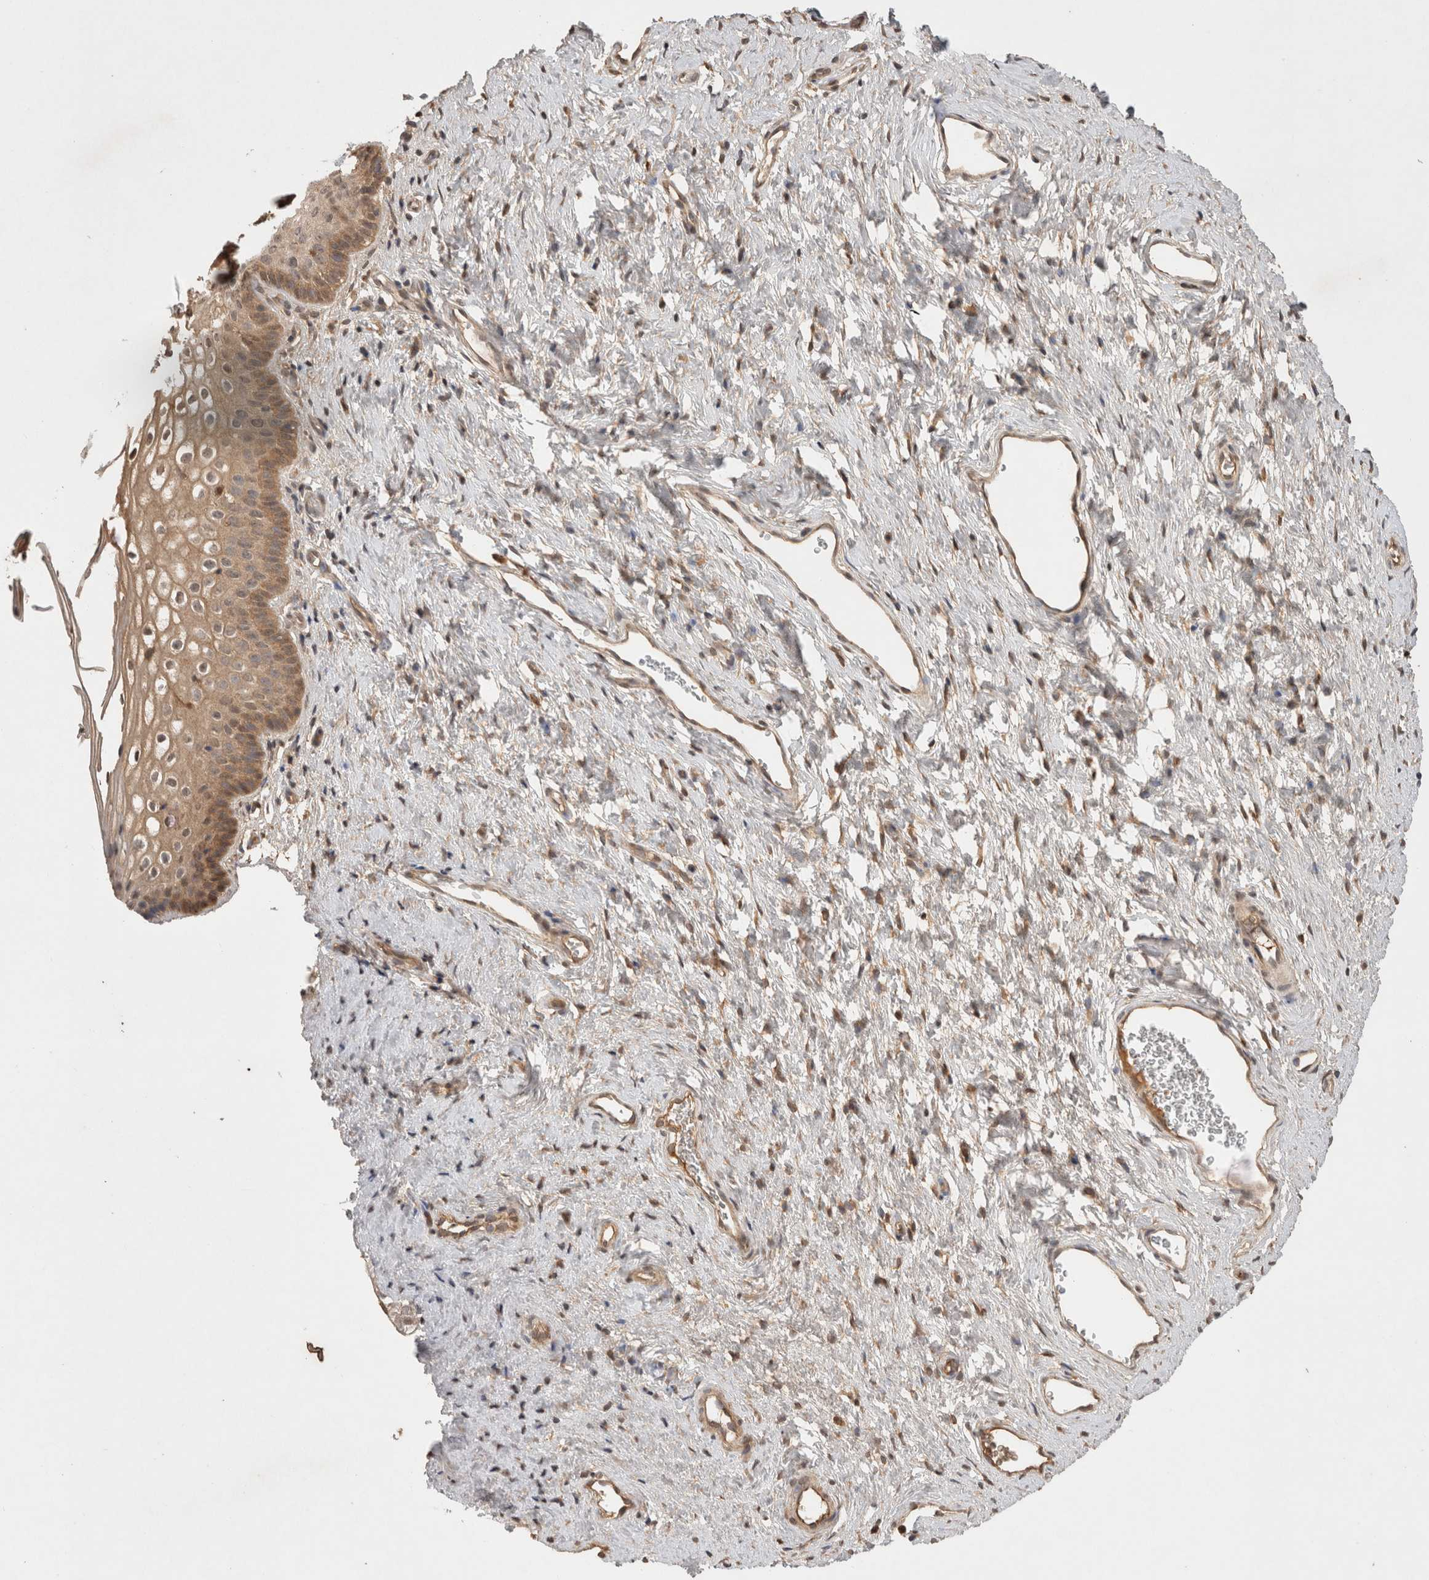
{"staining": {"intensity": "weak", "quantity": "25%-75%", "location": "cytoplasmic/membranous"}, "tissue": "cervix", "cell_type": "Glandular cells", "image_type": "normal", "snomed": [{"axis": "morphology", "description": "Normal tissue, NOS"}, {"axis": "topography", "description": "Cervix"}], "caption": "This image displays IHC staining of benign human cervix, with low weak cytoplasmic/membranous positivity in about 25%-75% of glandular cells.", "gene": "PRMT3", "patient": {"sex": "female", "age": 27}}